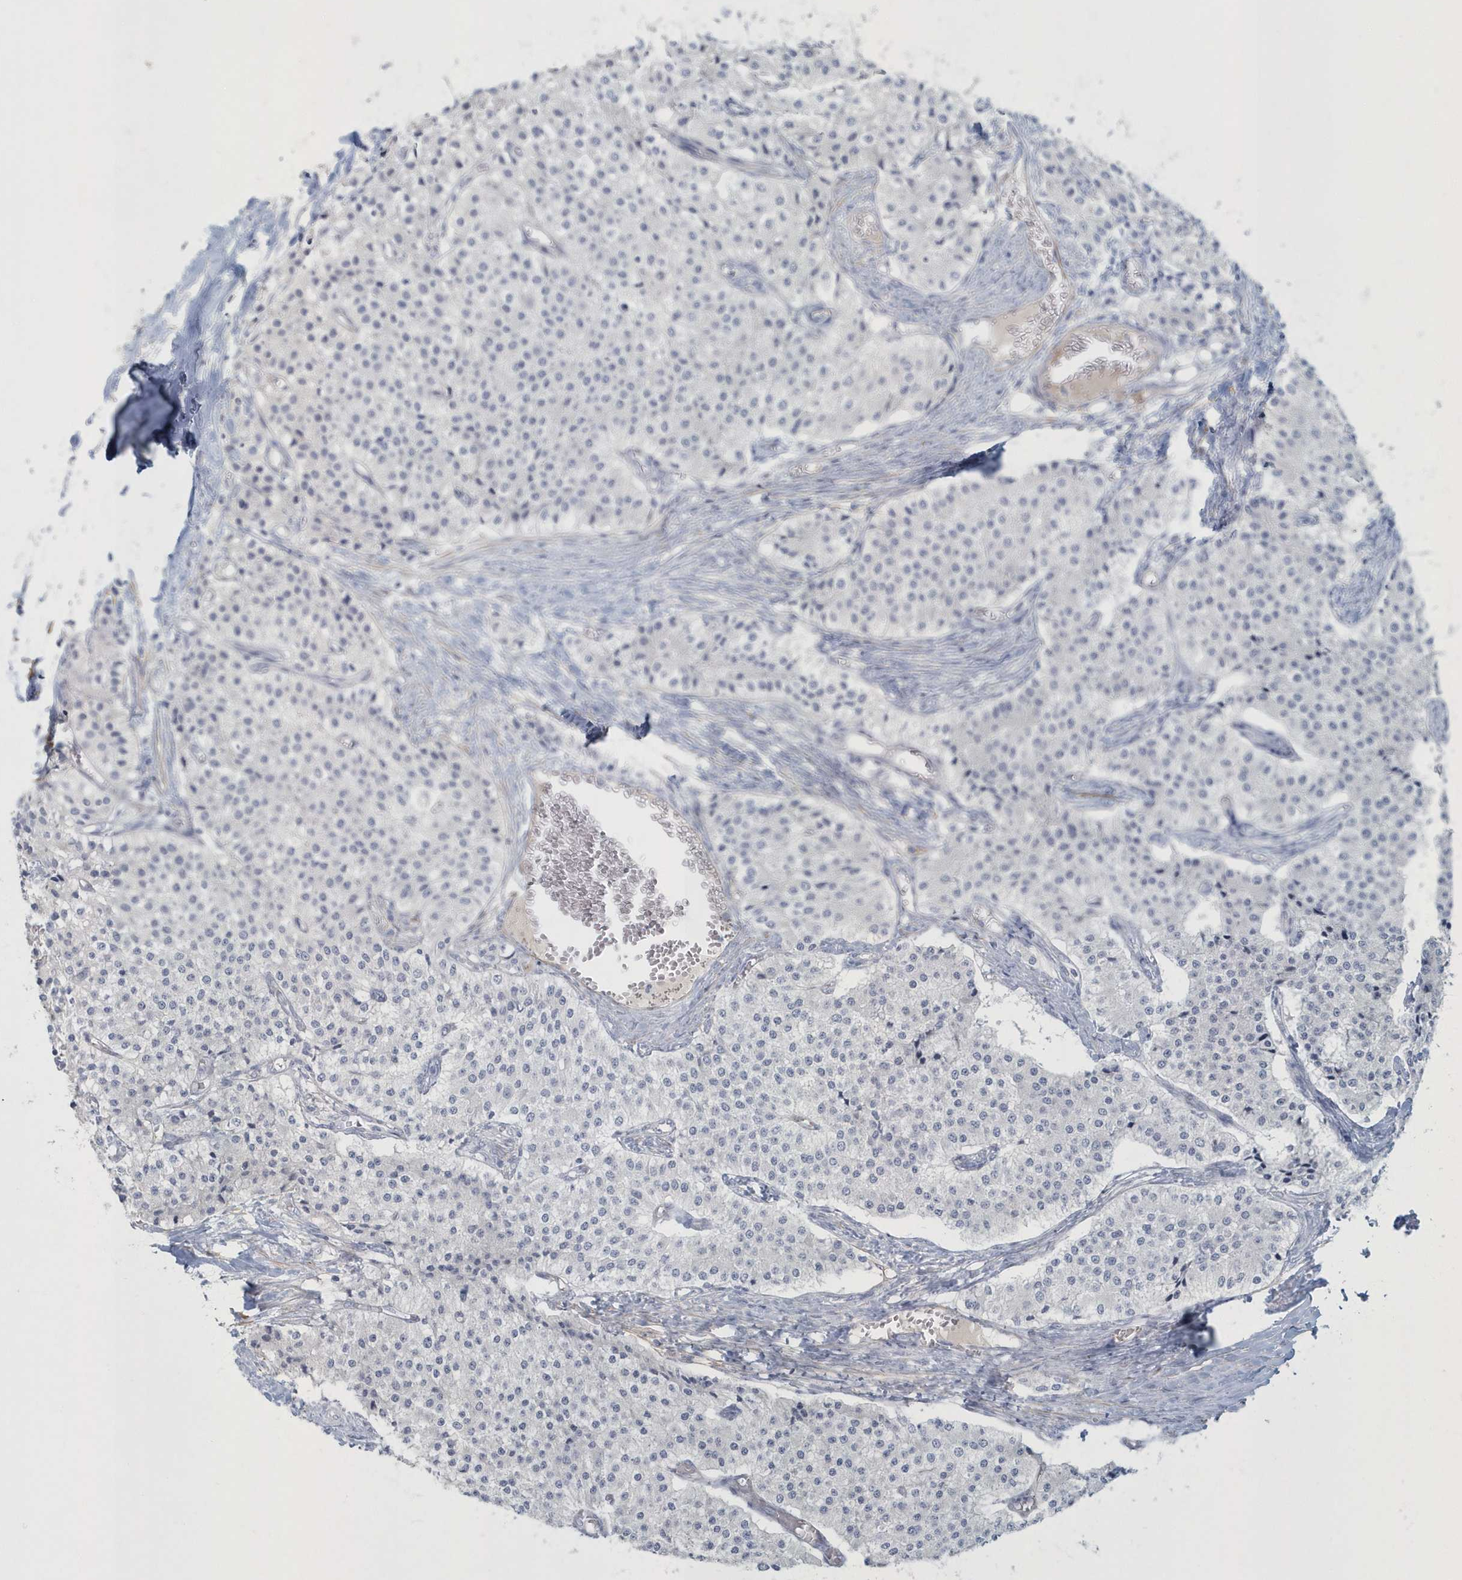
{"staining": {"intensity": "negative", "quantity": "none", "location": "none"}, "tissue": "carcinoid", "cell_type": "Tumor cells", "image_type": "cancer", "snomed": [{"axis": "morphology", "description": "Carcinoid, malignant, NOS"}, {"axis": "topography", "description": "Colon"}], "caption": "Protein analysis of malignant carcinoid reveals no significant staining in tumor cells. (Brightfield microscopy of DAB immunohistochemistry at high magnification).", "gene": "MYOT", "patient": {"sex": "female", "age": 52}}